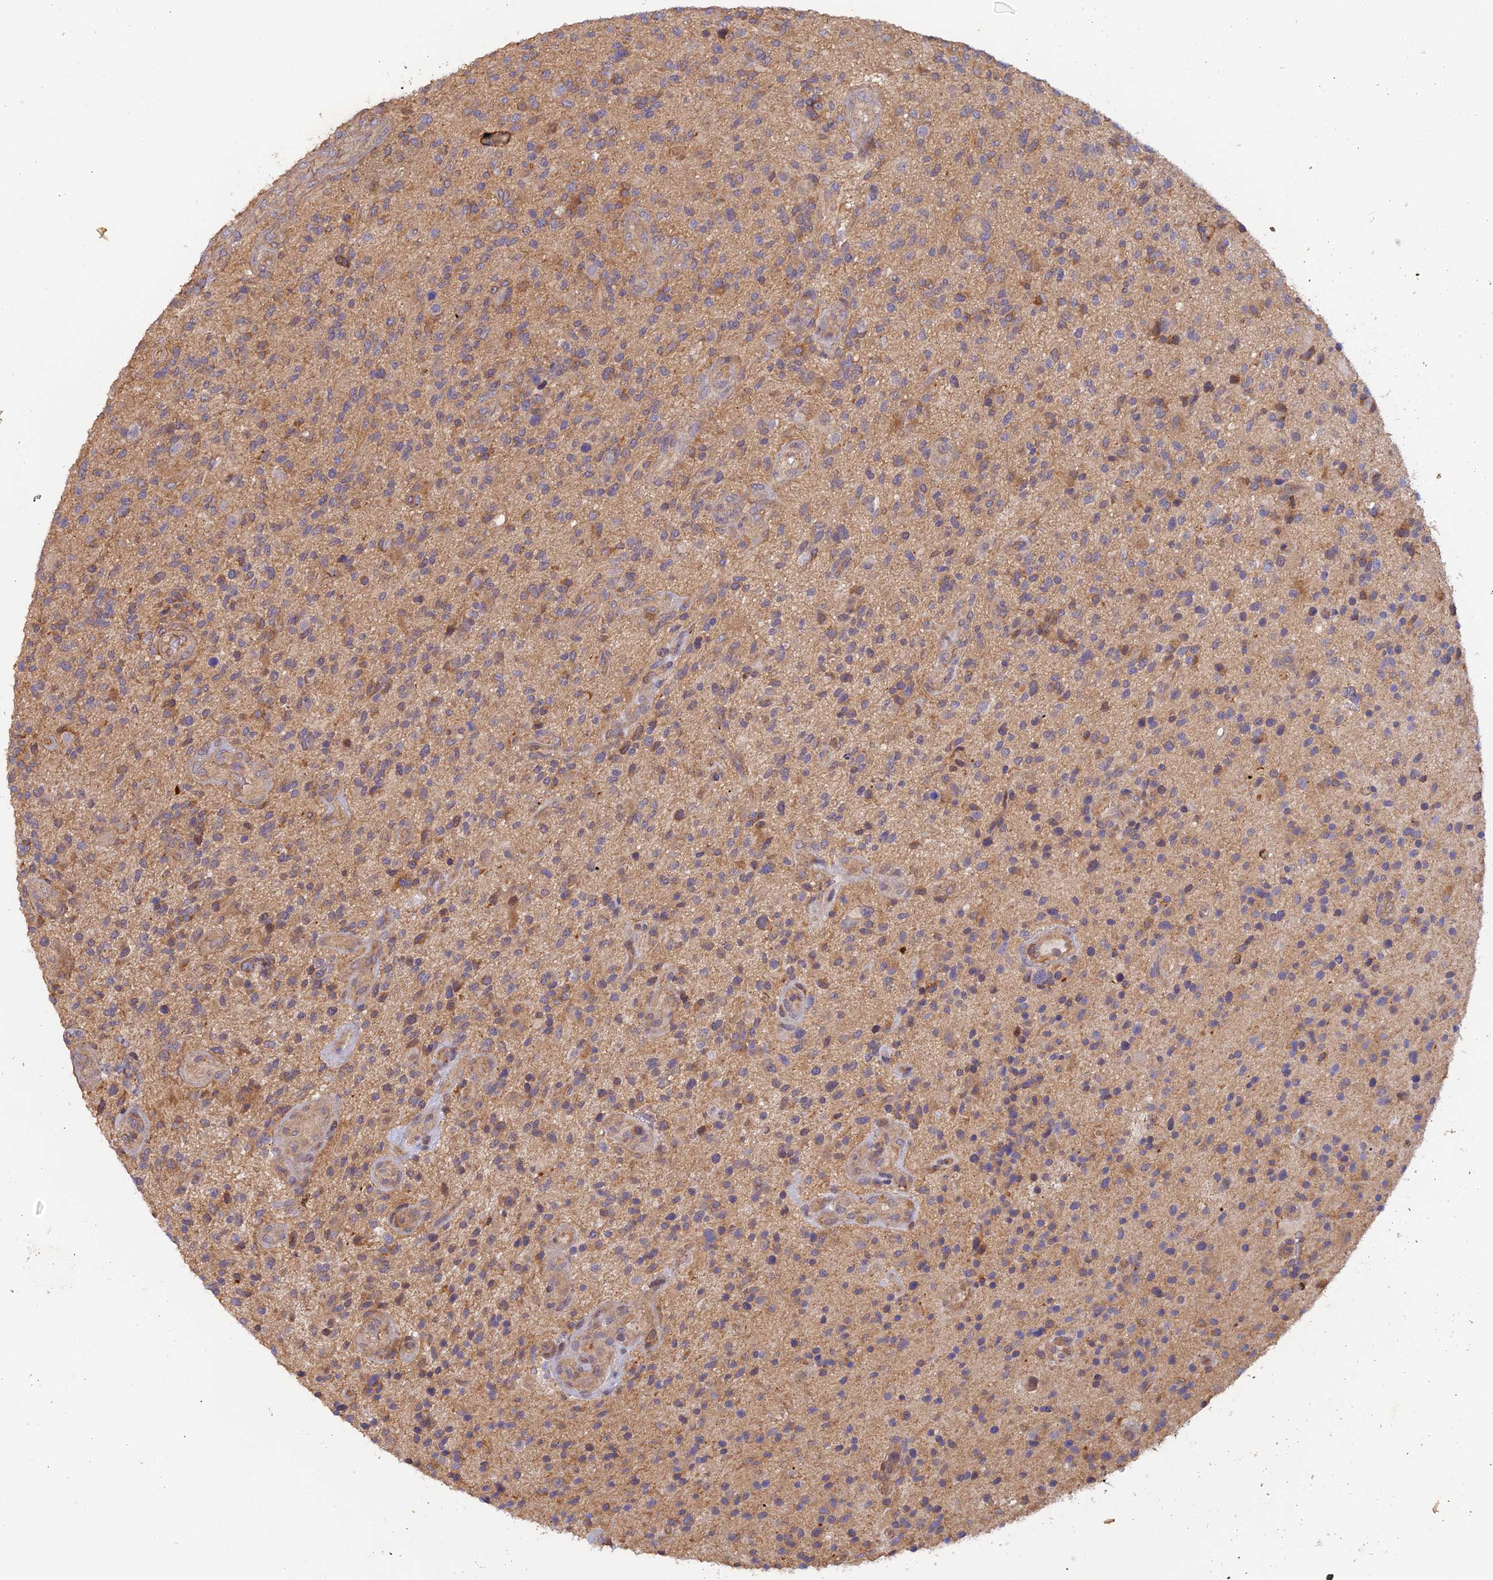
{"staining": {"intensity": "weak", "quantity": ">75%", "location": "cytoplasmic/membranous"}, "tissue": "glioma", "cell_type": "Tumor cells", "image_type": "cancer", "snomed": [{"axis": "morphology", "description": "Glioma, malignant, High grade"}, {"axis": "topography", "description": "Brain"}], "caption": "Protein expression analysis of human glioma reveals weak cytoplasmic/membranous staining in about >75% of tumor cells.", "gene": "MYO9A", "patient": {"sex": "male", "age": 47}}